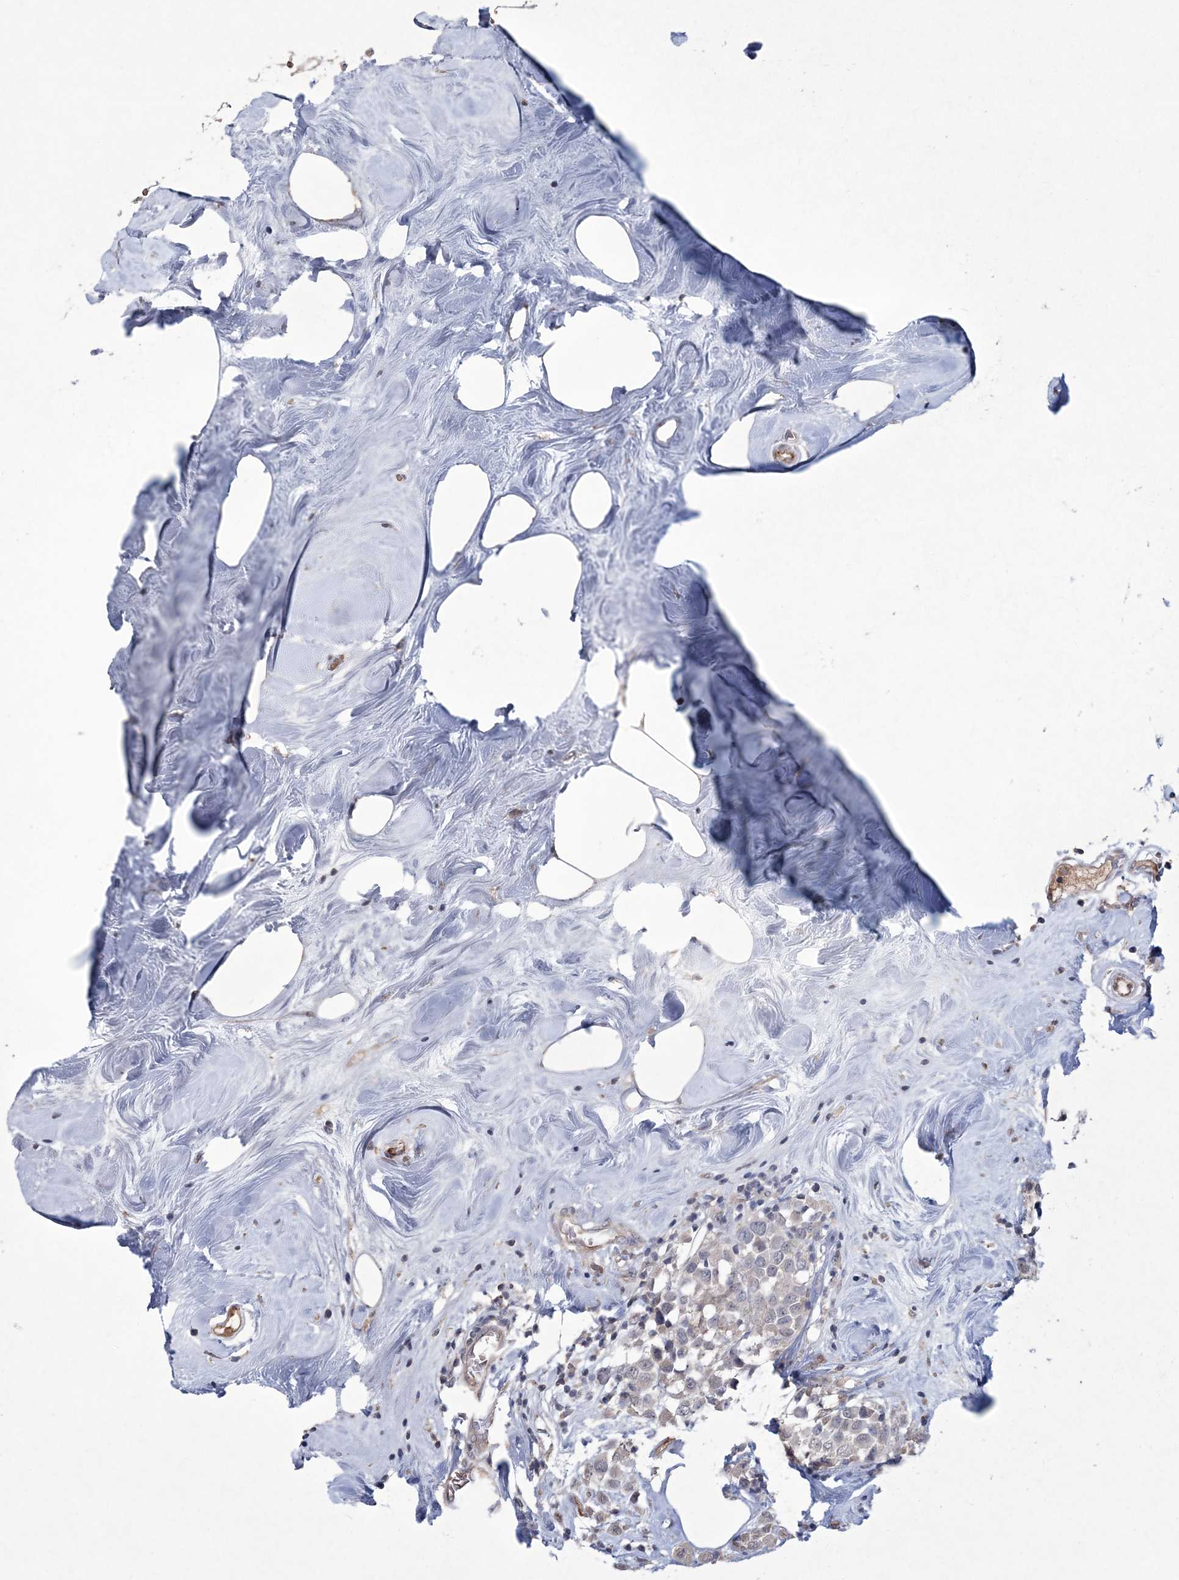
{"staining": {"intensity": "negative", "quantity": "none", "location": "none"}, "tissue": "breast cancer", "cell_type": "Tumor cells", "image_type": "cancer", "snomed": [{"axis": "morphology", "description": "Duct carcinoma"}, {"axis": "topography", "description": "Breast"}], "caption": "There is no significant expression in tumor cells of breast invasive ductal carcinoma. The staining was performed using DAB (3,3'-diaminobenzidine) to visualize the protein expression in brown, while the nuclei were stained in blue with hematoxylin (Magnification: 20x).", "gene": "DPCD", "patient": {"sex": "female", "age": 61}}